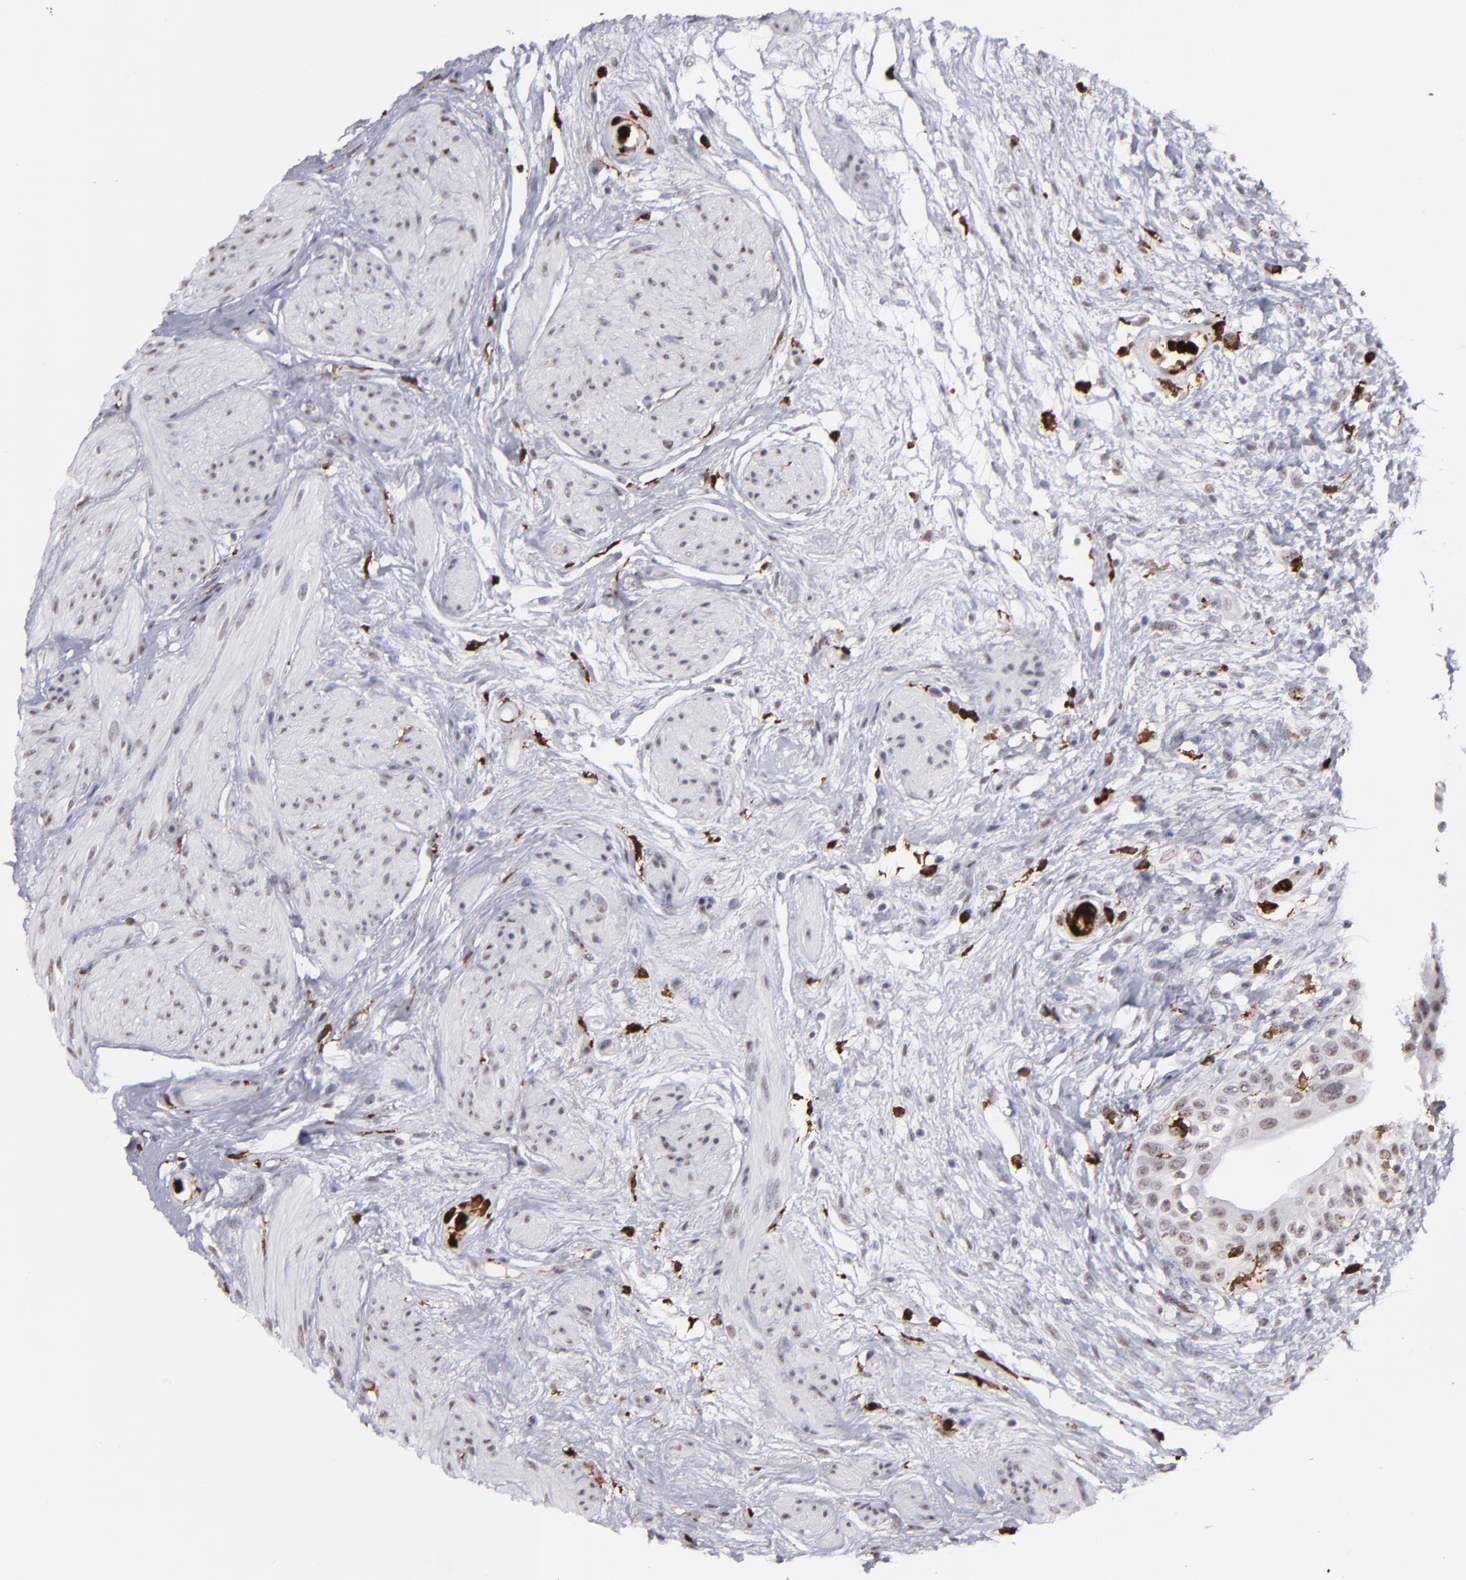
{"staining": {"intensity": "negative", "quantity": "none", "location": "none"}, "tissue": "urinary bladder", "cell_type": "Urothelial cells", "image_type": "normal", "snomed": [{"axis": "morphology", "description": "Normal tissue, NOS"}, {"axis": "topography", "description": "Urinary bladder"}], "caption": "This is an immunohistochemistry (IHC) micrograph of normal urinary bladder. There is no staining in urothelial cells.", "gene": "NCF2", "patient": {"sex": "female", "age": 55}}